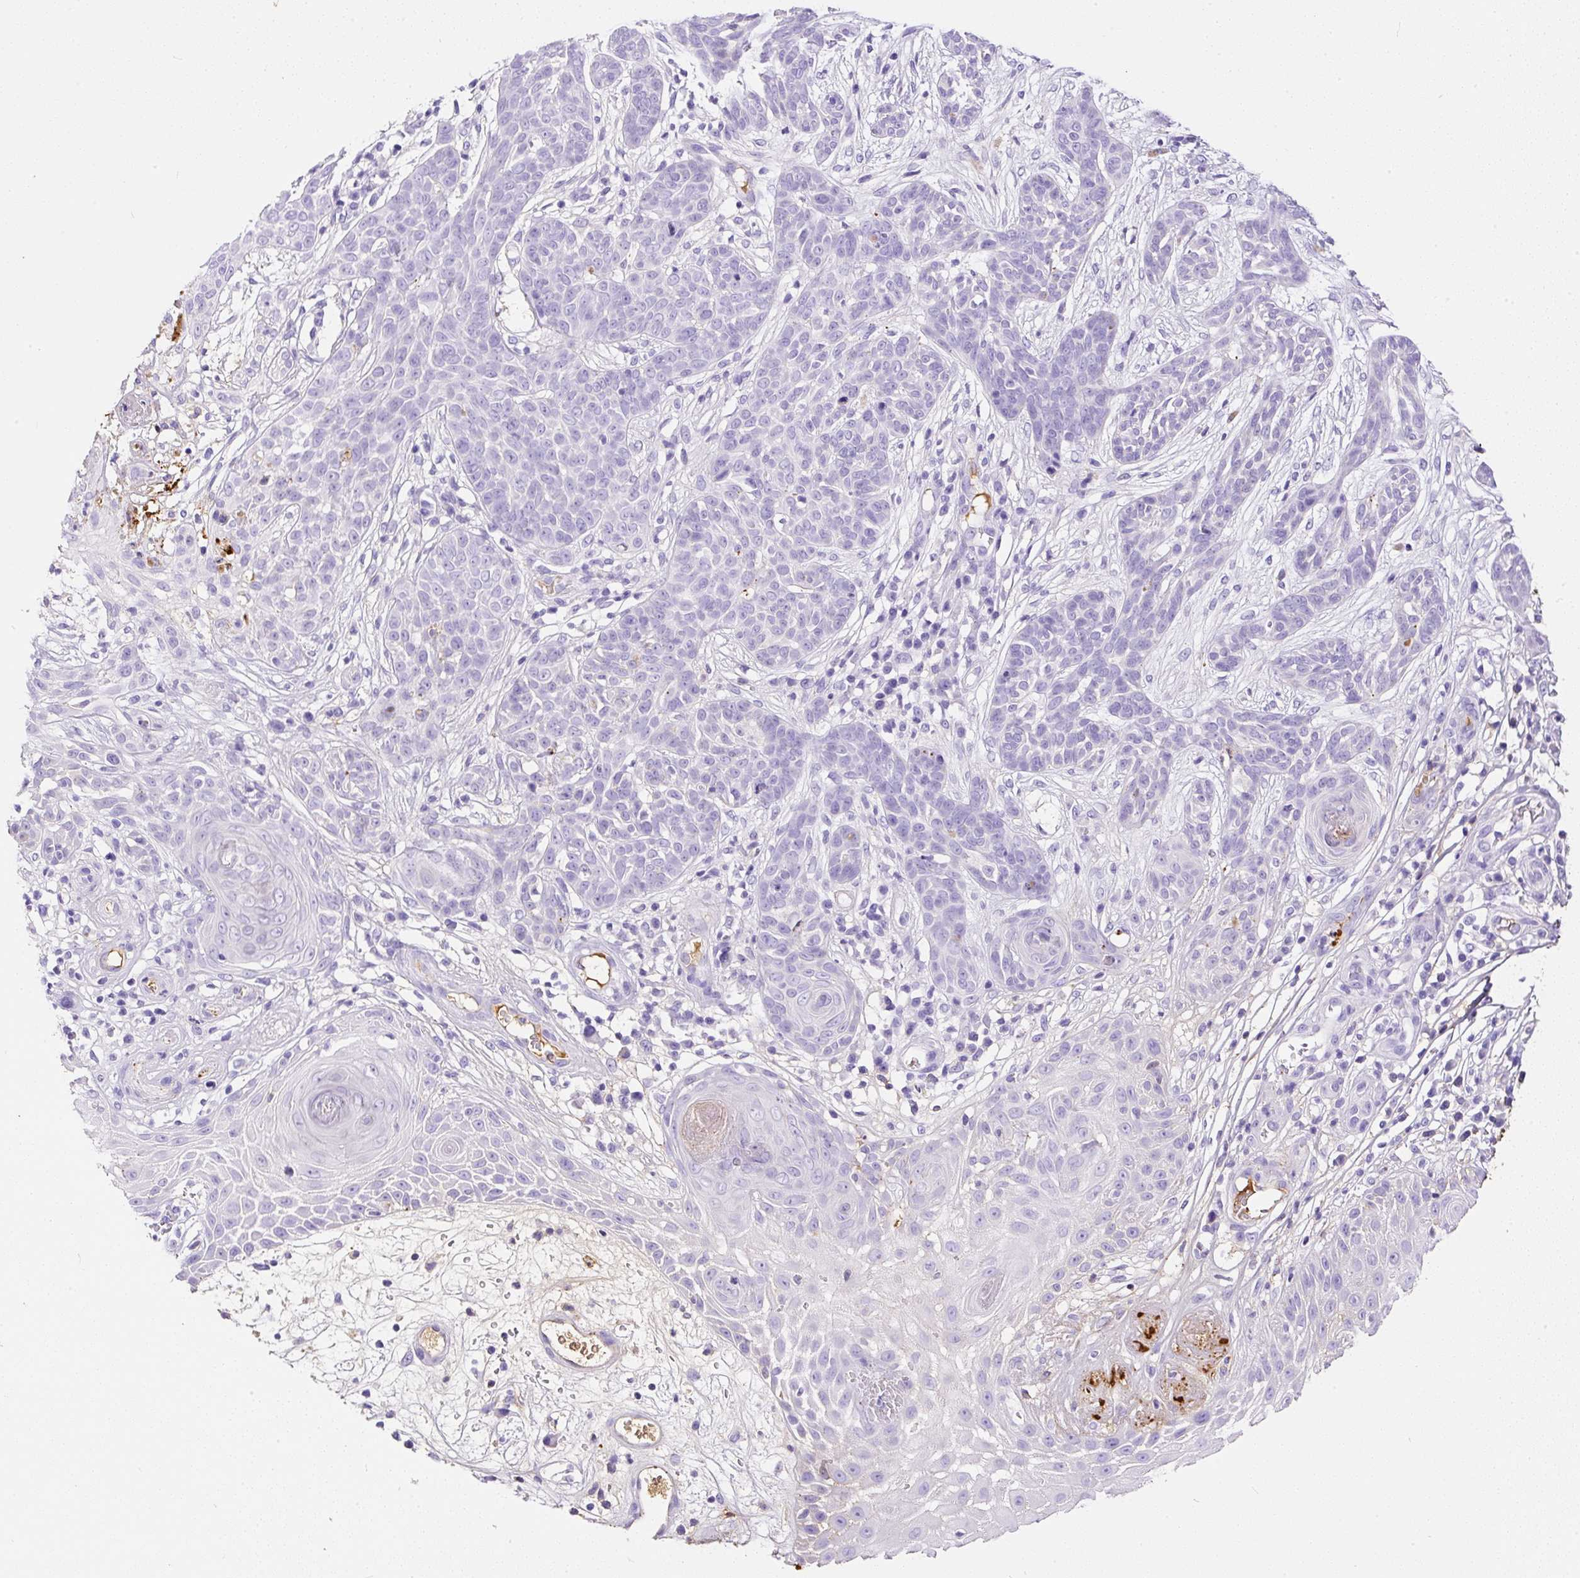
{"staining": {"intensity": "negative", "quantity": "none", "location": "none"}, "tissue": "skin cancer", "cell_type": "Tumor cells", "image_type": "cancer", "snomed": [{"axis": "morphology", "description": "Basal cell carcinoma"}, {"axis": "topography", "description": "Skin"}, {"axis": "topography", "description": "Skin, foot"}], "caption": "Immunohistochemistry (IHC) of human skin cancer (basal cell carcinoma) shows no staining in tumor cells. The staining is performed using DAB brown chromogen with nuclei counter-stained in using hematoxylin.", "gene": "APCS", "patient": {"sex": "female", "age": 86}}